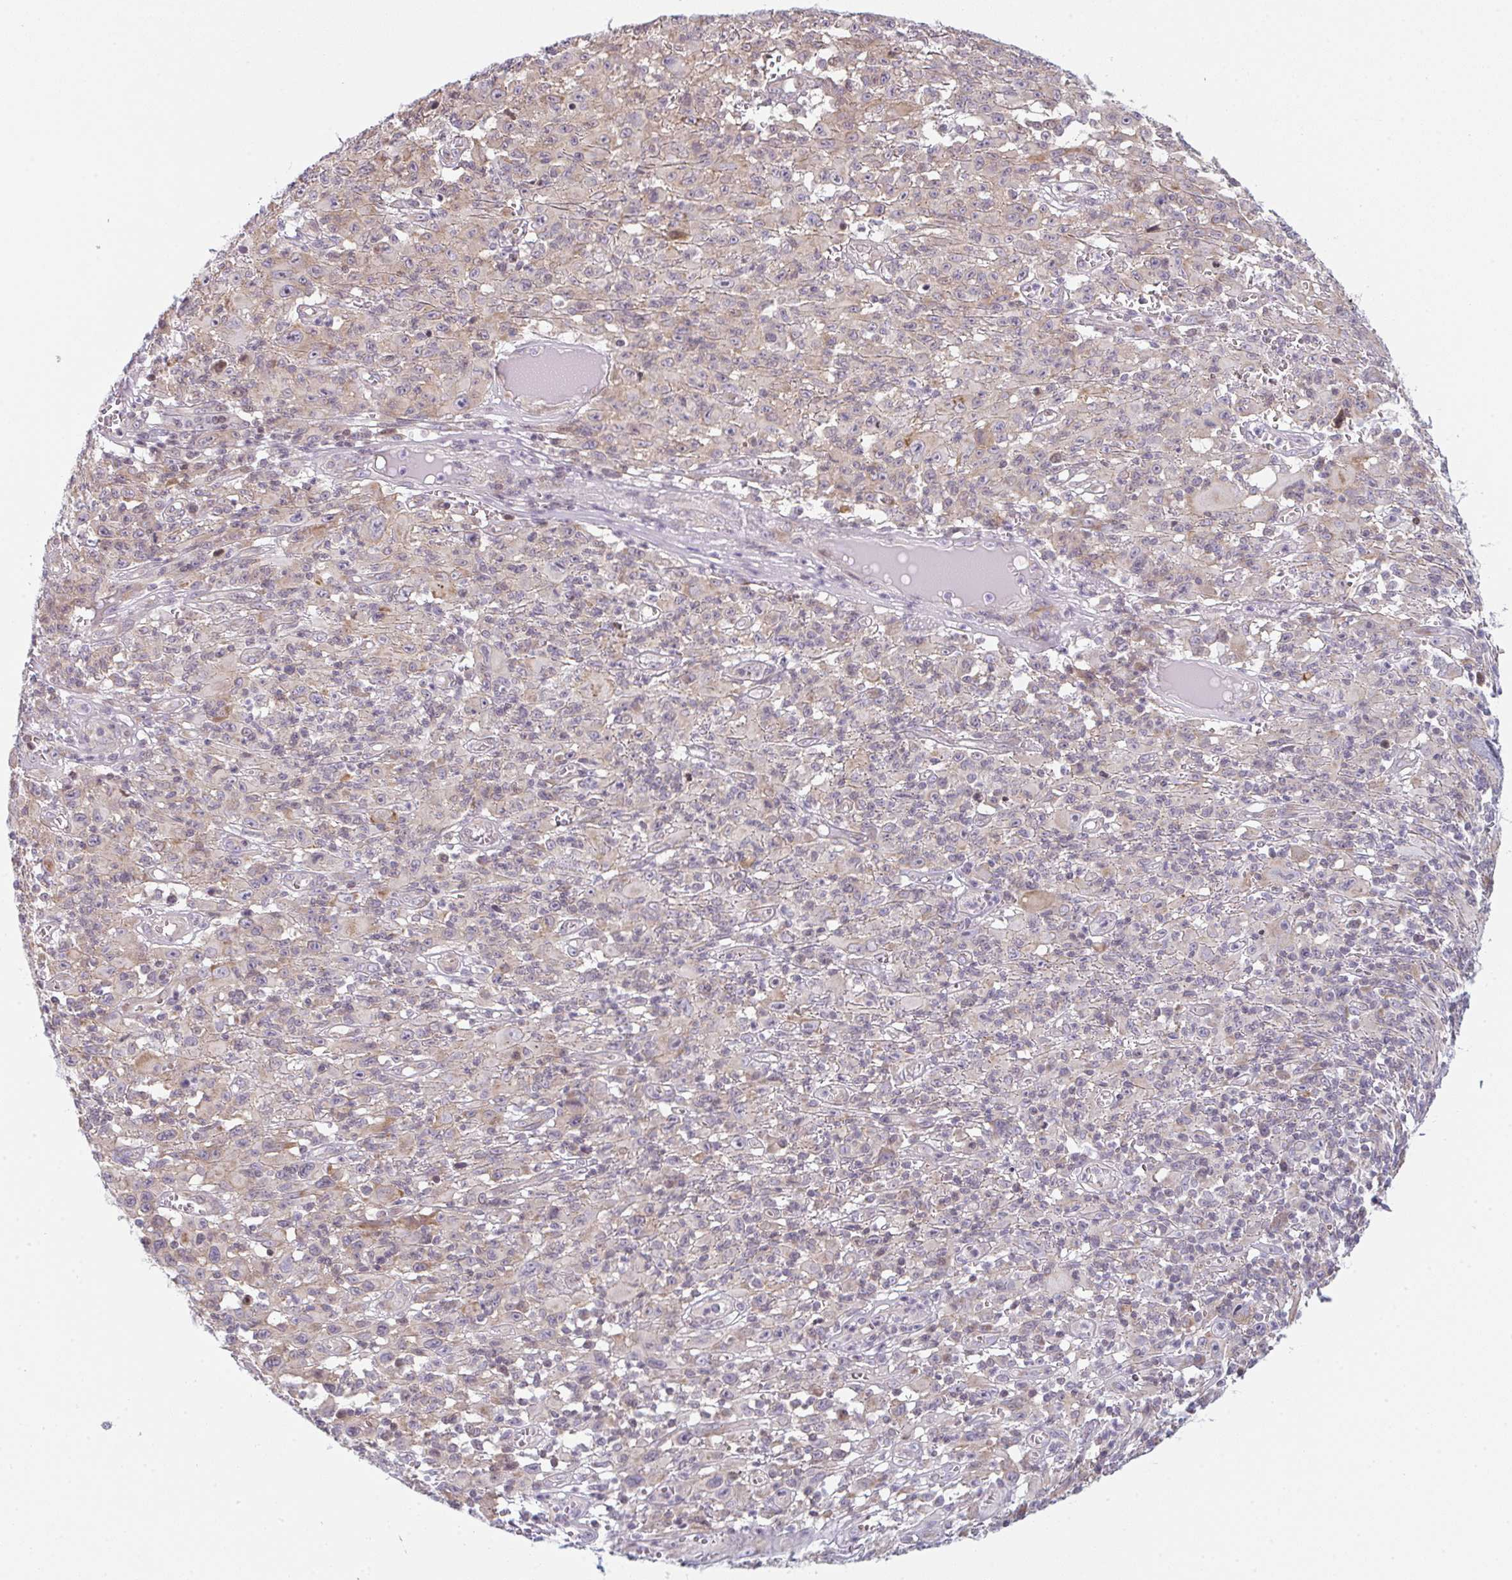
{"staining": {"intensity": "negative", "quantity": "none", "location": "none"}, "tissue": "melanoma", "cell_type": "Tumor cells", "image_type": "cancer", "snomed": [{"axis": "morphology", "description": "Malignant melanoma, NOS"}, {"axis": "topography", "description": "Skin"}], "caption": "An immunohistochemistry micrograph of melanoma is shown. There is no staining in tumor cells of melanoma.", "gene": "TMEM237", "patient": {"sex": "male", "age": 46}}